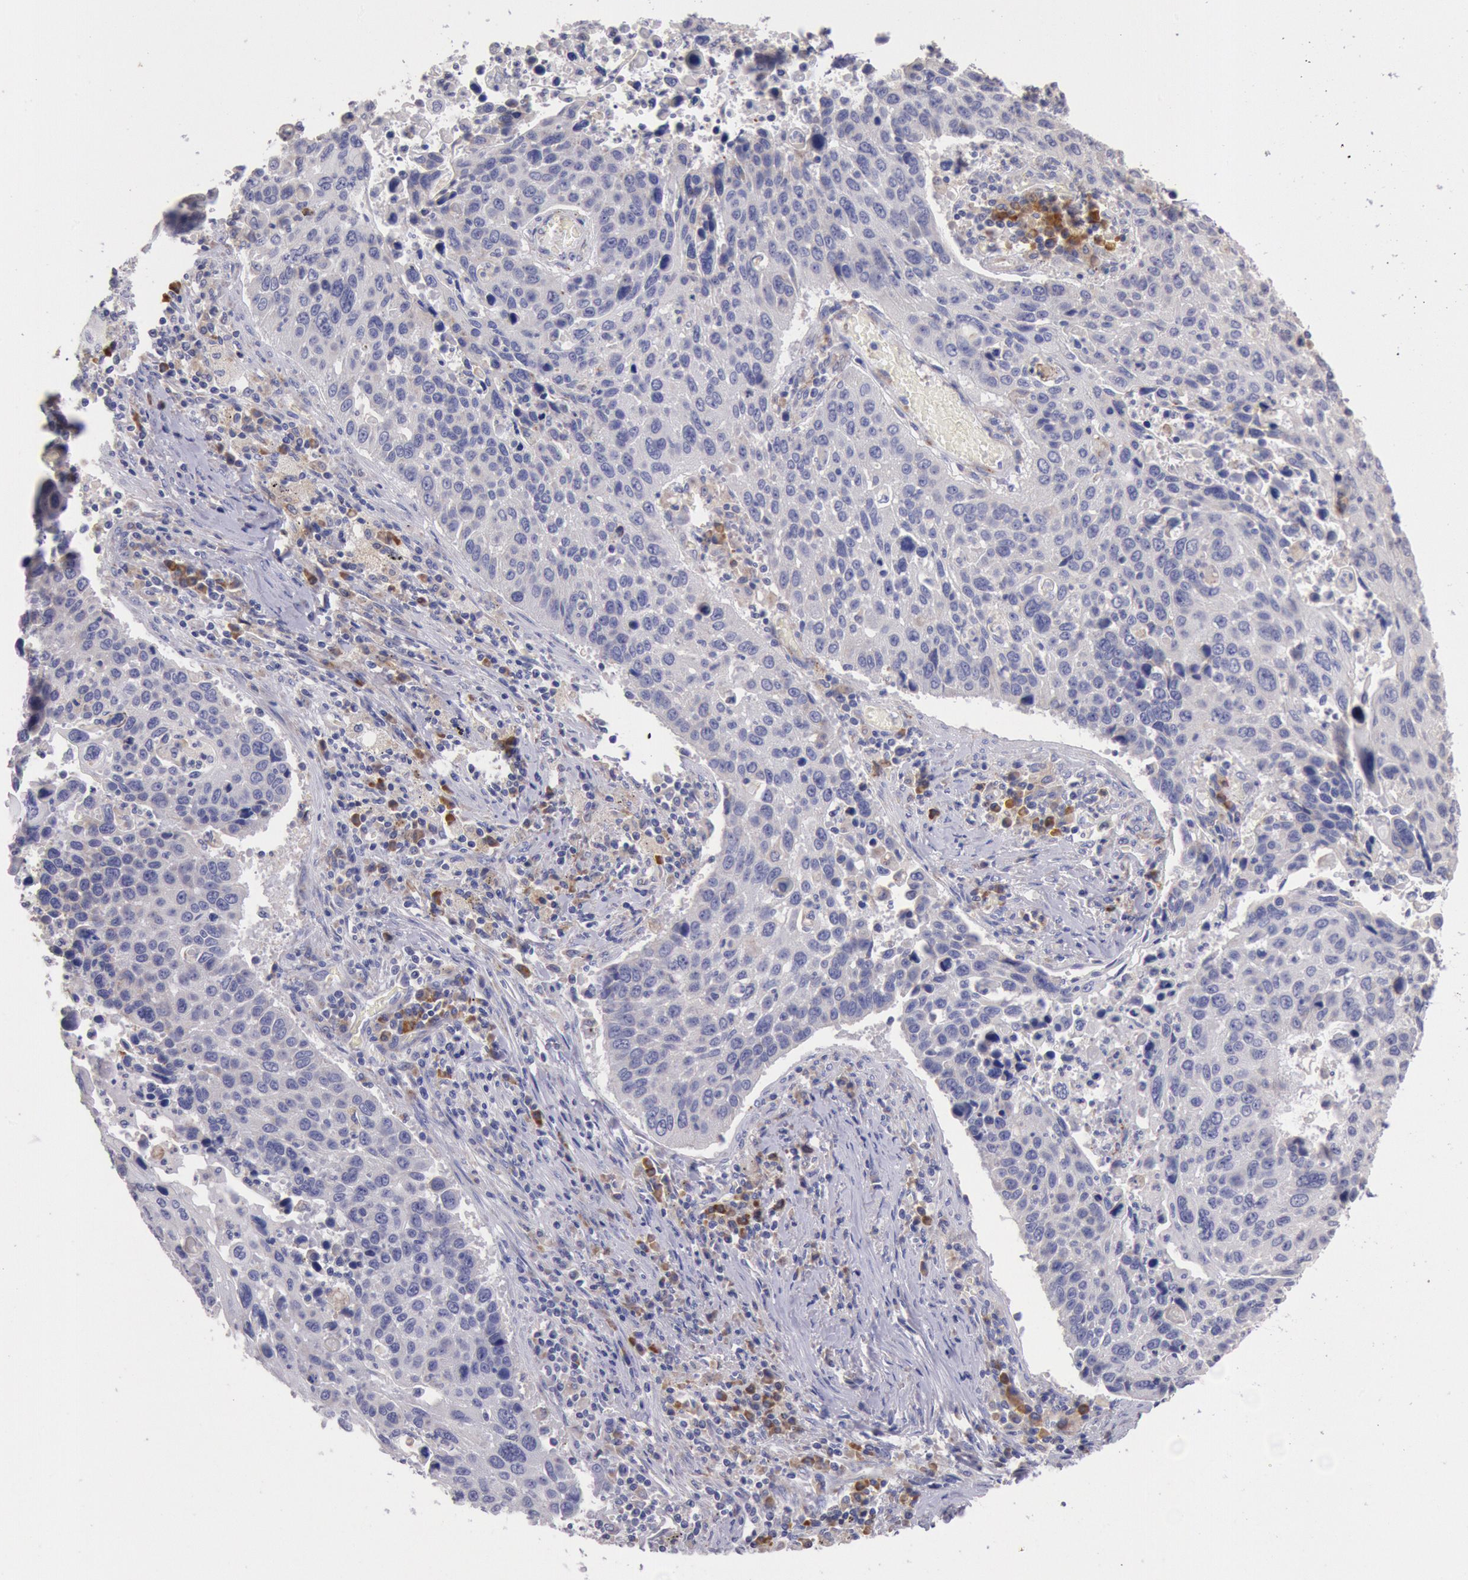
{"staining": {"intensity": "negative", "quantity": "none", "location": "none"}, "tissue": "lung cancer", "cell_type": "Tumor cells", "image_type": "cancer", "snomed": [{"axis": "morphology", "description": "Squamous cell carcinoma, NOS"}, {"axis": "topography", "description": "Lung"}], "caption": "A histopathology image of human lung squamous cell carcinoma is negative for staining in tumor cells.", "gene": "GAL3ST1", "patient": {"sex": "male", "age": 68}}